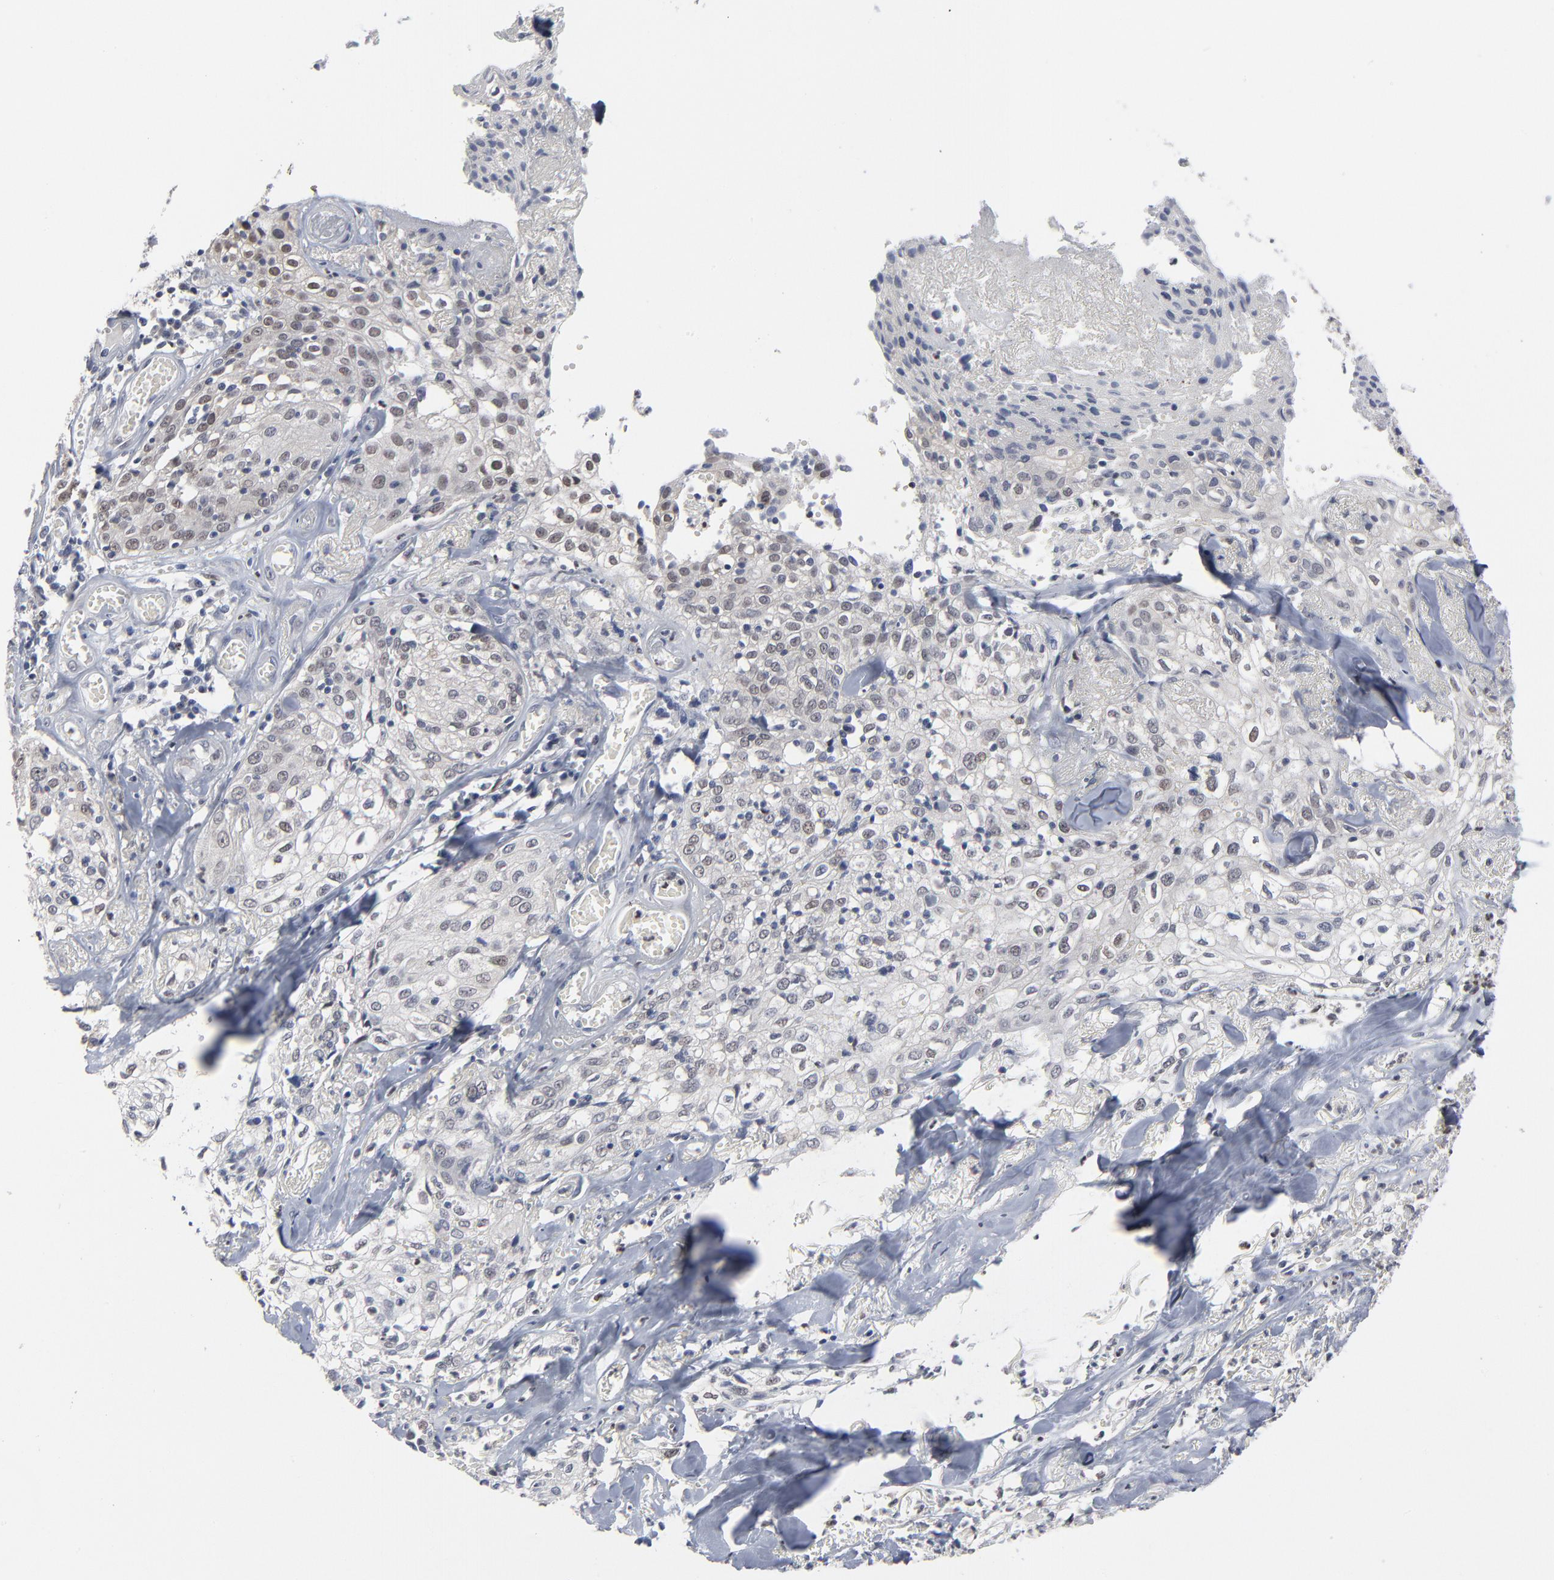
{"staining": {"intensity": "negative", "quantity": "none", "location": "none"}, "tissue": "skin cancer", "cell_type": "Tumor cells", "image_type": "cancer", "snomed": [{"axis": "morphology", "description": "Squamous cell carcinoma, NOS"}, {"axis": "topography", "description": "Skin"}], "caption": "This micrograph is of squamous cell carcinoma (skin) stained with IHC to label a protein in brown with the nuclei are counter-stained blue. There is no positivity in tumor cells.", "gene": "FOXN2", "patient": {"sex": "male", "age": 65}}